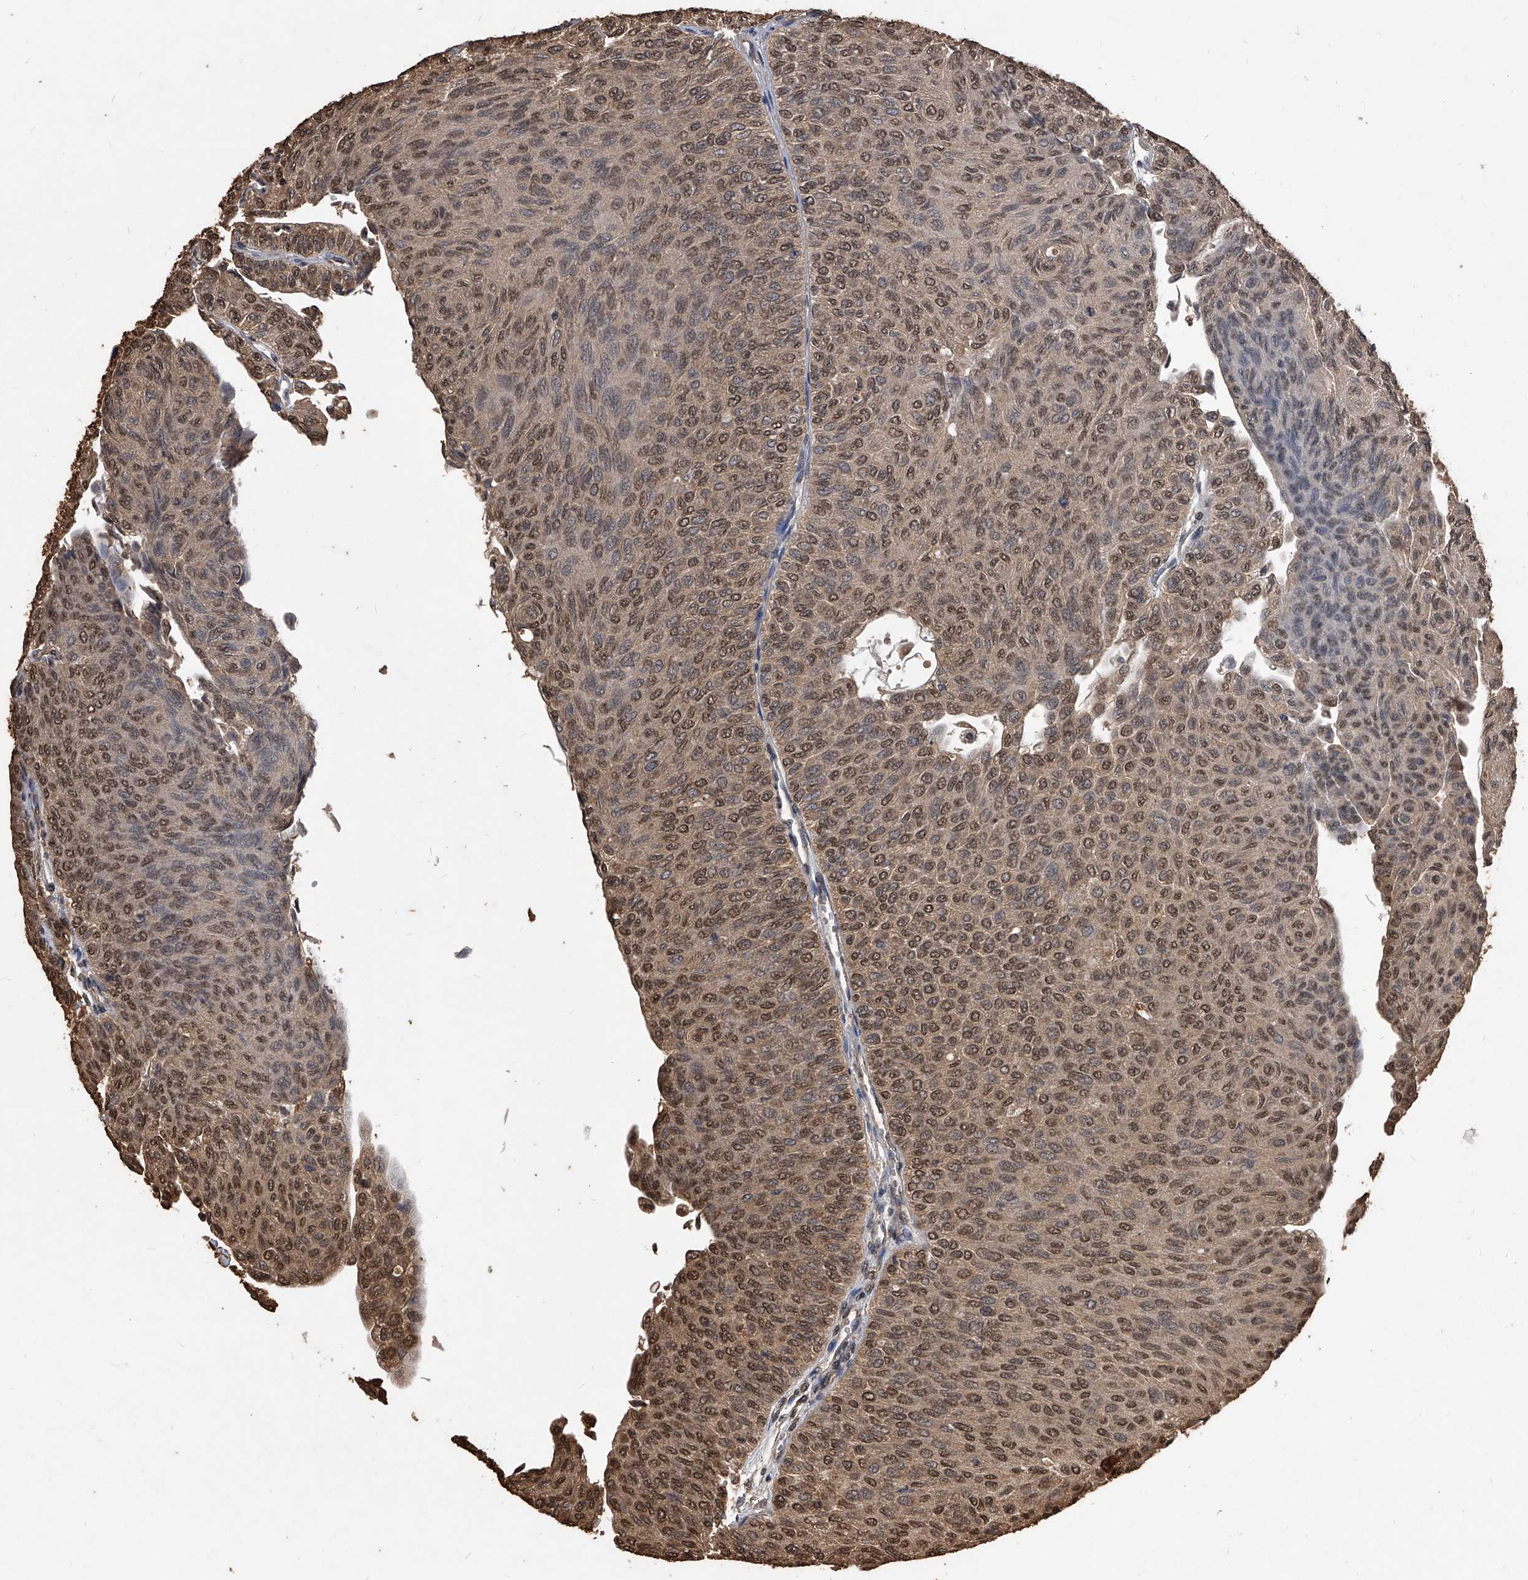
{"staining": {"intensity": "moderate", "quantity": ">75%", "location": "cytoplasmic/membranous,nuclear"}, "tissue": "urothelial cancer", "cell_type": "Tumor cells", "image_type": "cancer", "snomed": [{"axis": "morphology", "description": "Urothelial carcinoma, Low grade"}, {"axis": "topography", "description": "Urinary bladder"}], "caption": "Immunohistochemical staining of urothelial carcinoma (low-grade) reveals medium levels of moderate cytoplasmic/membranous and nuclear staining in approximately >75% of tumor cells.", "gene": "FBXL4", "patient": {"sex": "male", "age": 78}}